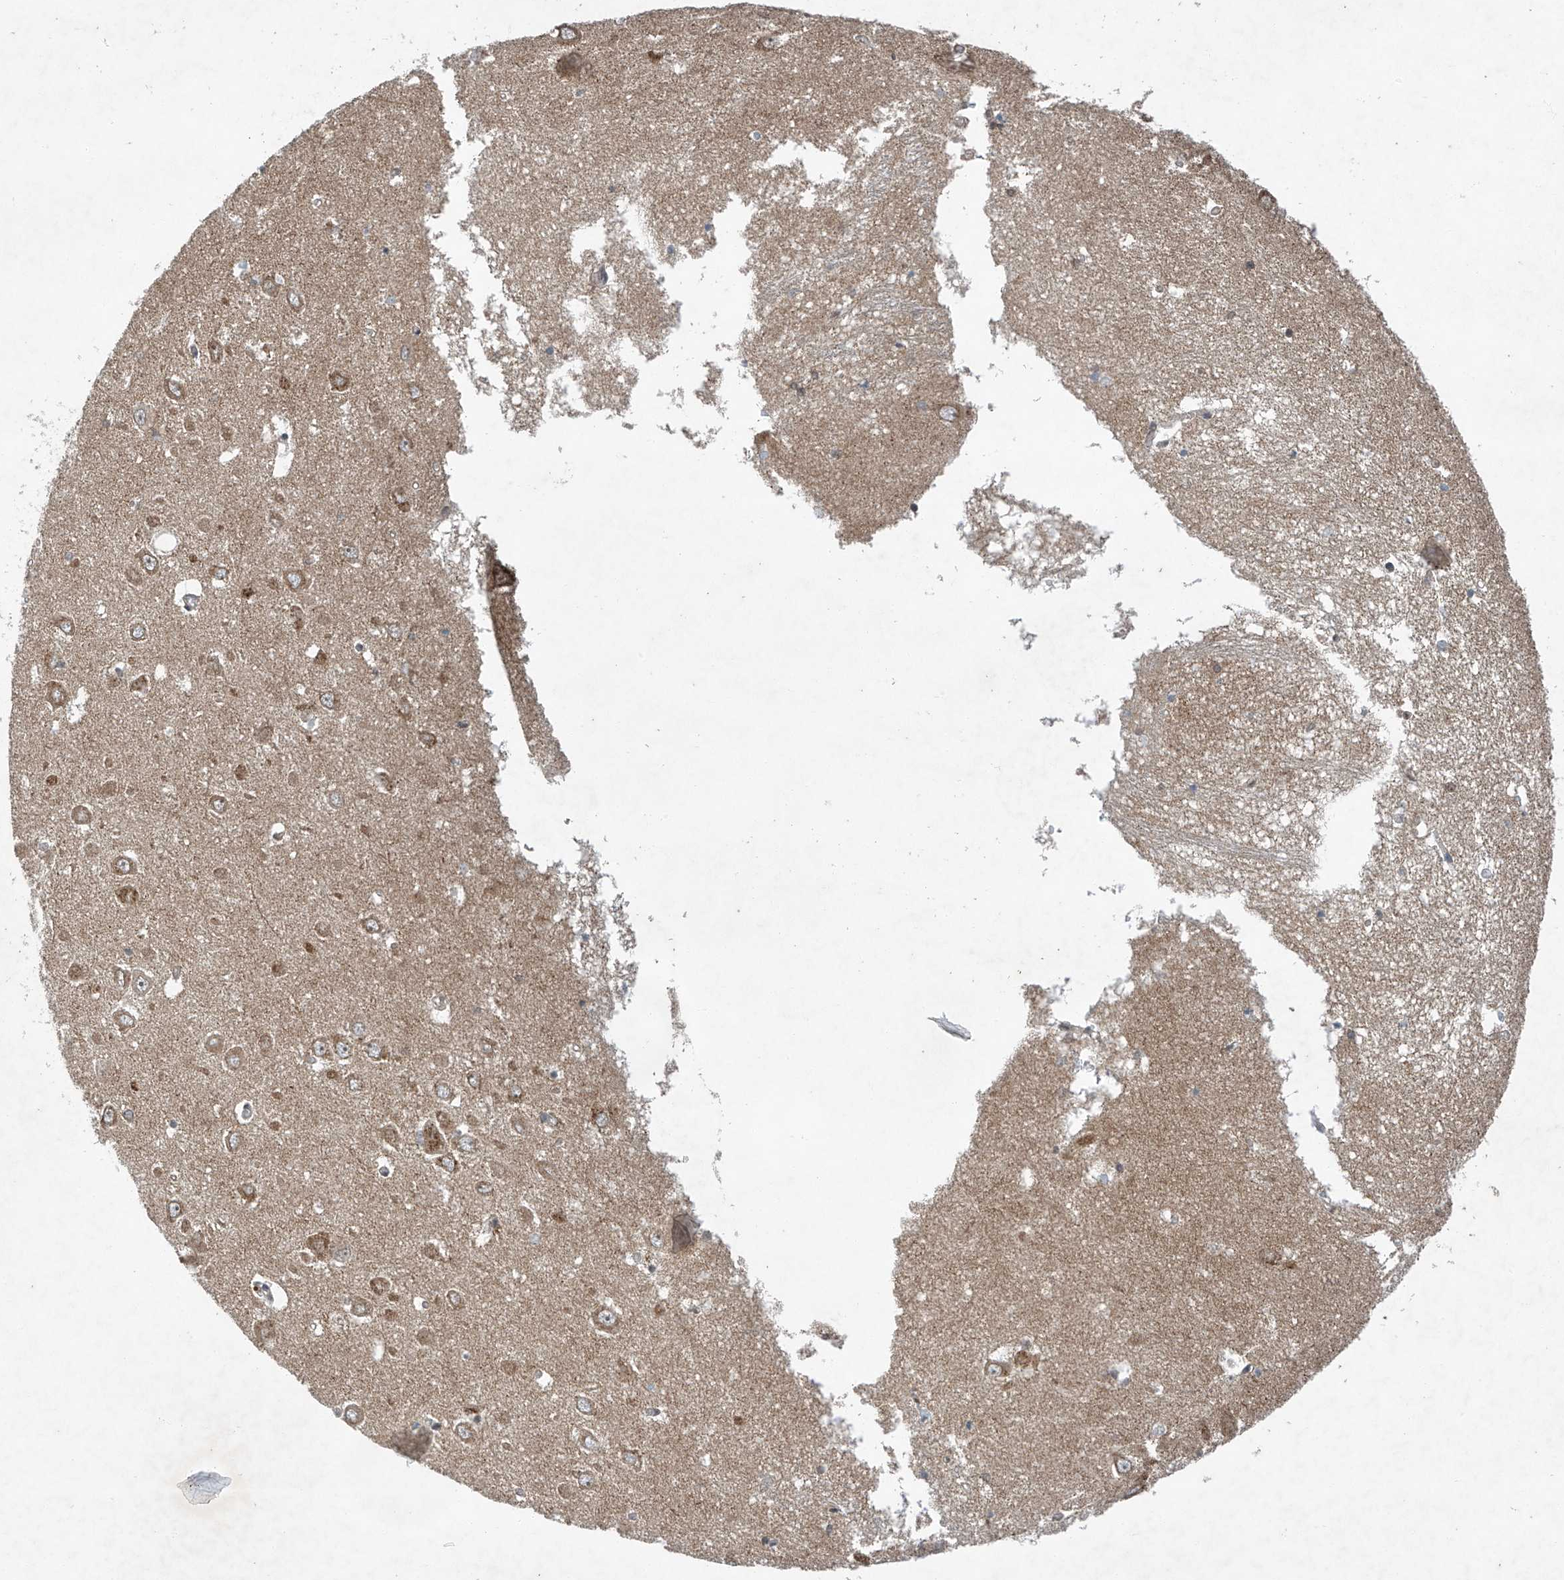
{"staining": {"intensity": "moderate", "quantity": "<25%", "location": "cytoplasmic/membranous"}, "tissue": "hippocampus", "cell_type": "Glial cells", "image_type": "normal", "snomed": [{"axis": "morphology", "description": "Normal tissue, NOS"}, {"axis": "topography", "description": "Hippocampus"}], "caption": "Brown immunohistochemical staining in normal hippocampus displays moderate cytoplasmic/membranous staining in approximately <25% of glial cells.", "gene": "TAF8", "patient": {"sex": "male", "age": 70}}